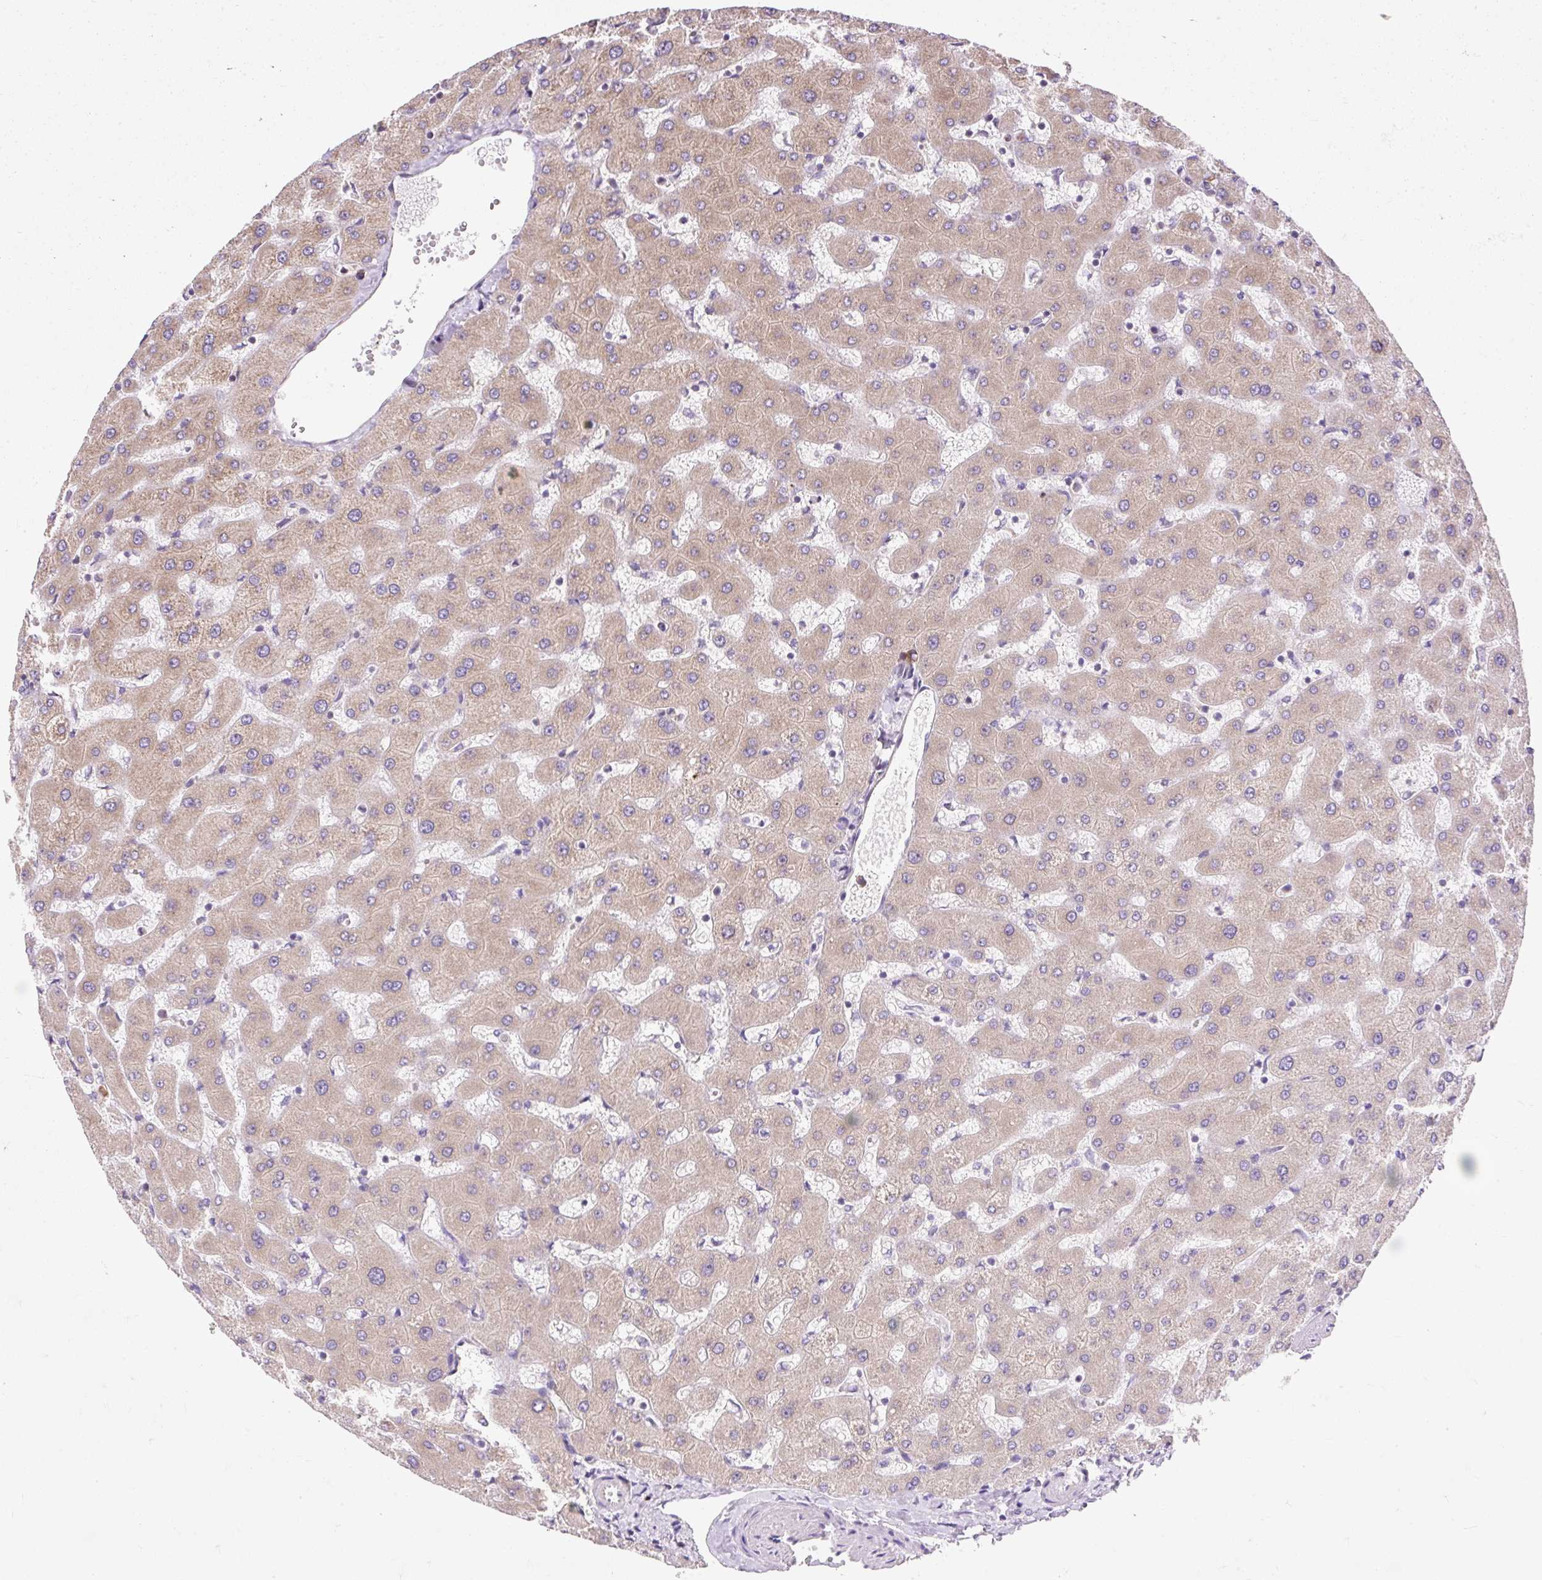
{"staining": {"intensity": "negative", "quantity": "none", "location": "none"}, "tissue": "liver", "cell_type": "Cholangiocytes", "image_type": "normal", "snomed": [{"axis": "morphology", "description": "Normal tissue, NOS"}, {"axis": "topography", "description": "Liver"}], "caption": "High magnification brightfield microscopy of benign liver stained with DAB (3,3'-diaminobenzidine) (brown) and counterstained with hematoxylin (blue): cholangiocytes show no significant staining. (Brightfield microscopy of DAB (3,3'-diaminobenzidine) immunohistochemistry at high magnification).", "gene": "GPR45", "patient": {"sex": "female", "age": 63}}